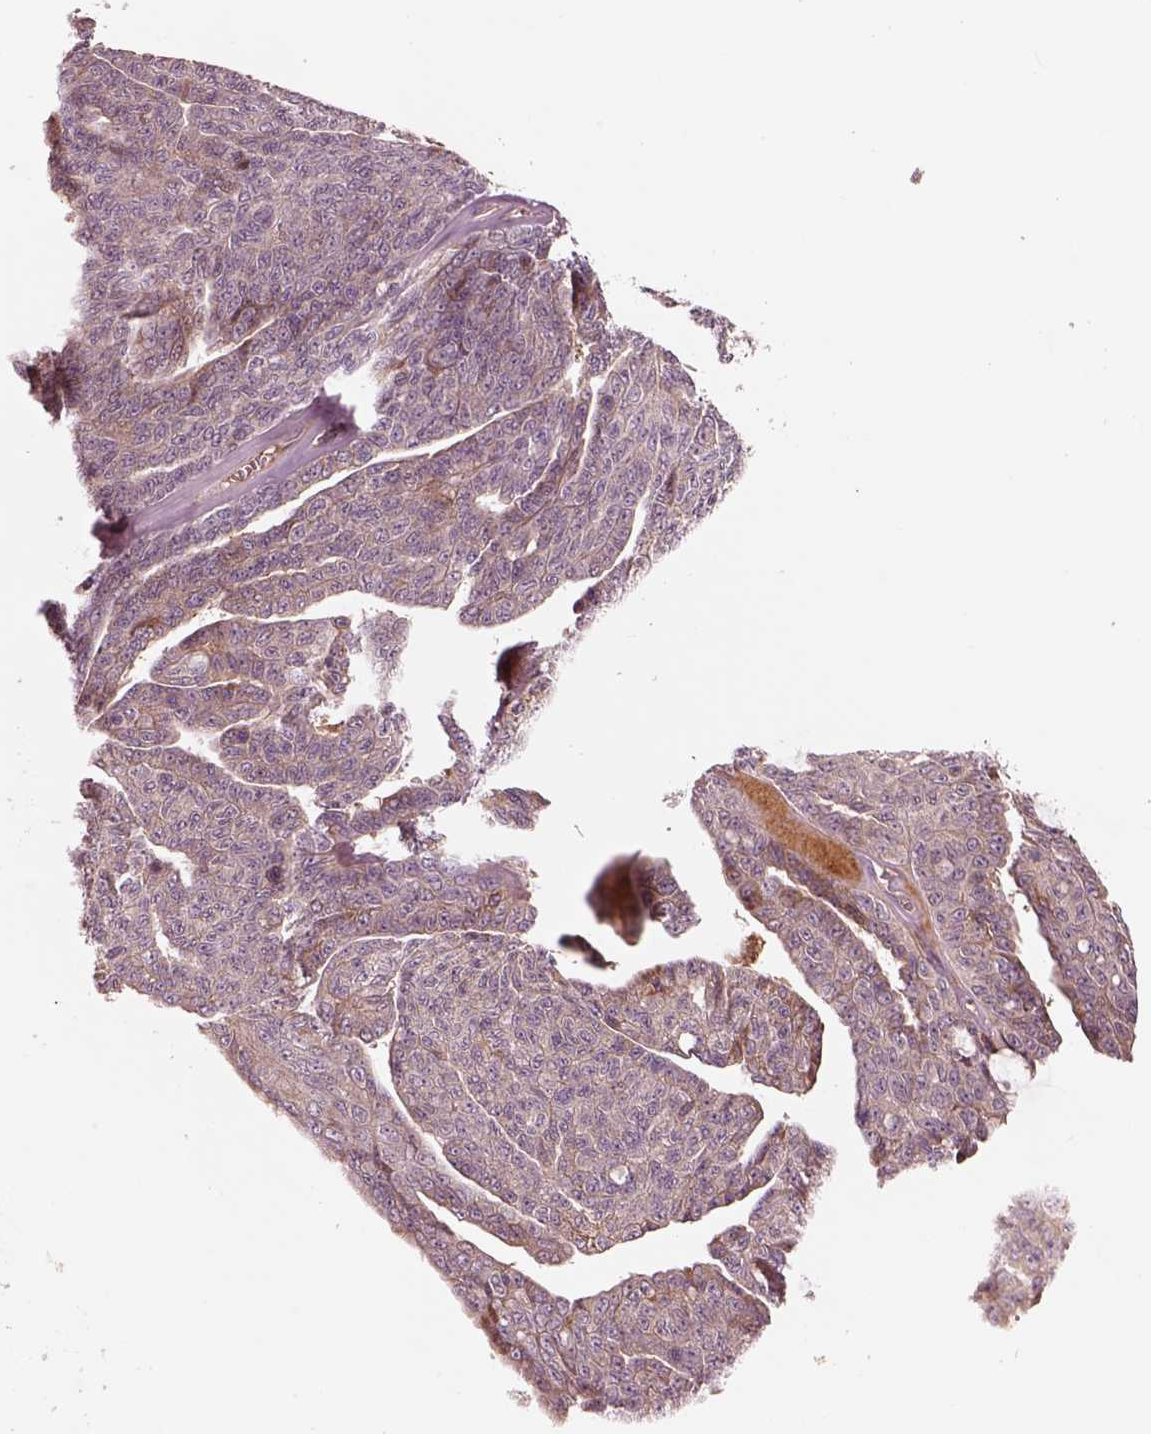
{"staining": {"intensity": "weak", "quantity": "<25%", "location": "cytoplasmic/membranous"}, "tissue": "ovarian cancer", "cell_type": "Tumor cells", "image_type": "cancer", "snomed": [{"axis": "morphology", "description": "Cystadenocarcinoma, serous, NOS"}, {"axis": "topography", "description": "Ovary"}], "caption": "Protein analysis of ovarian cancer (serous cystadenocarcinoma) displays no significant staining in tumor cells.", "gene": "ASCC2", "patient": {"sex": "female", "age": 71}}